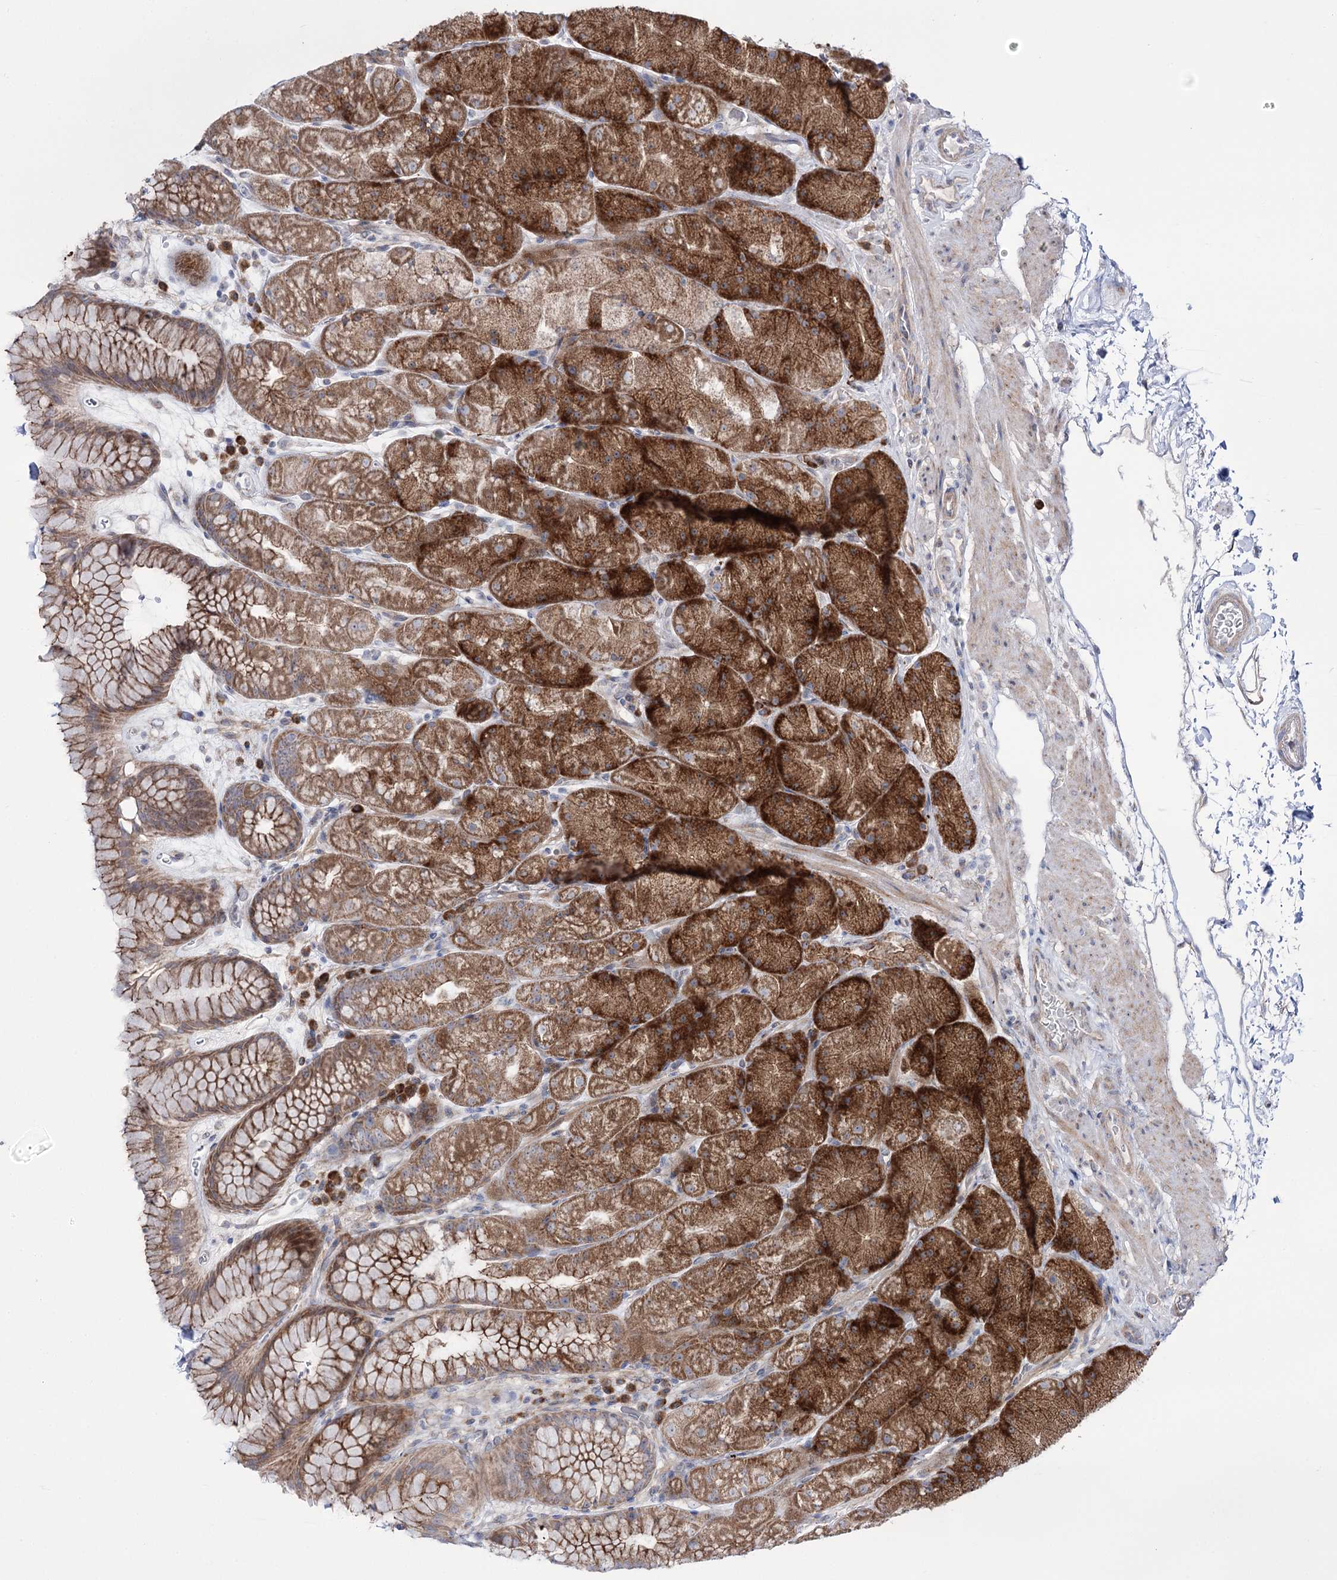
{"staining": {"intensity": "strong", "quantity": ">75%", "location": "cytoplasmic/membranous"}, "tissue": "stomach", "cell_type": "Glandular cells", "image_type": "normal", "snomed": [{"axis": "morphology", "description": "Normal tissue, NOS"}, {"axis": "topography", "description": "Stomach, upper"}, {"axis": "topography", "description": "Stomach, lower"}], "caption": "Immunohistochemical staining of unremarkable stomach demonstrates strong cytoplasmic/membranous protein positivity in approximately >75% of glandular cells. The protein is stained brown, and the nuclei are stained in blue (DAB IHC with brightfield microscopy, high magnification).", "gene": "METTL5", "patient": {"sex": "male", "age": 67}}